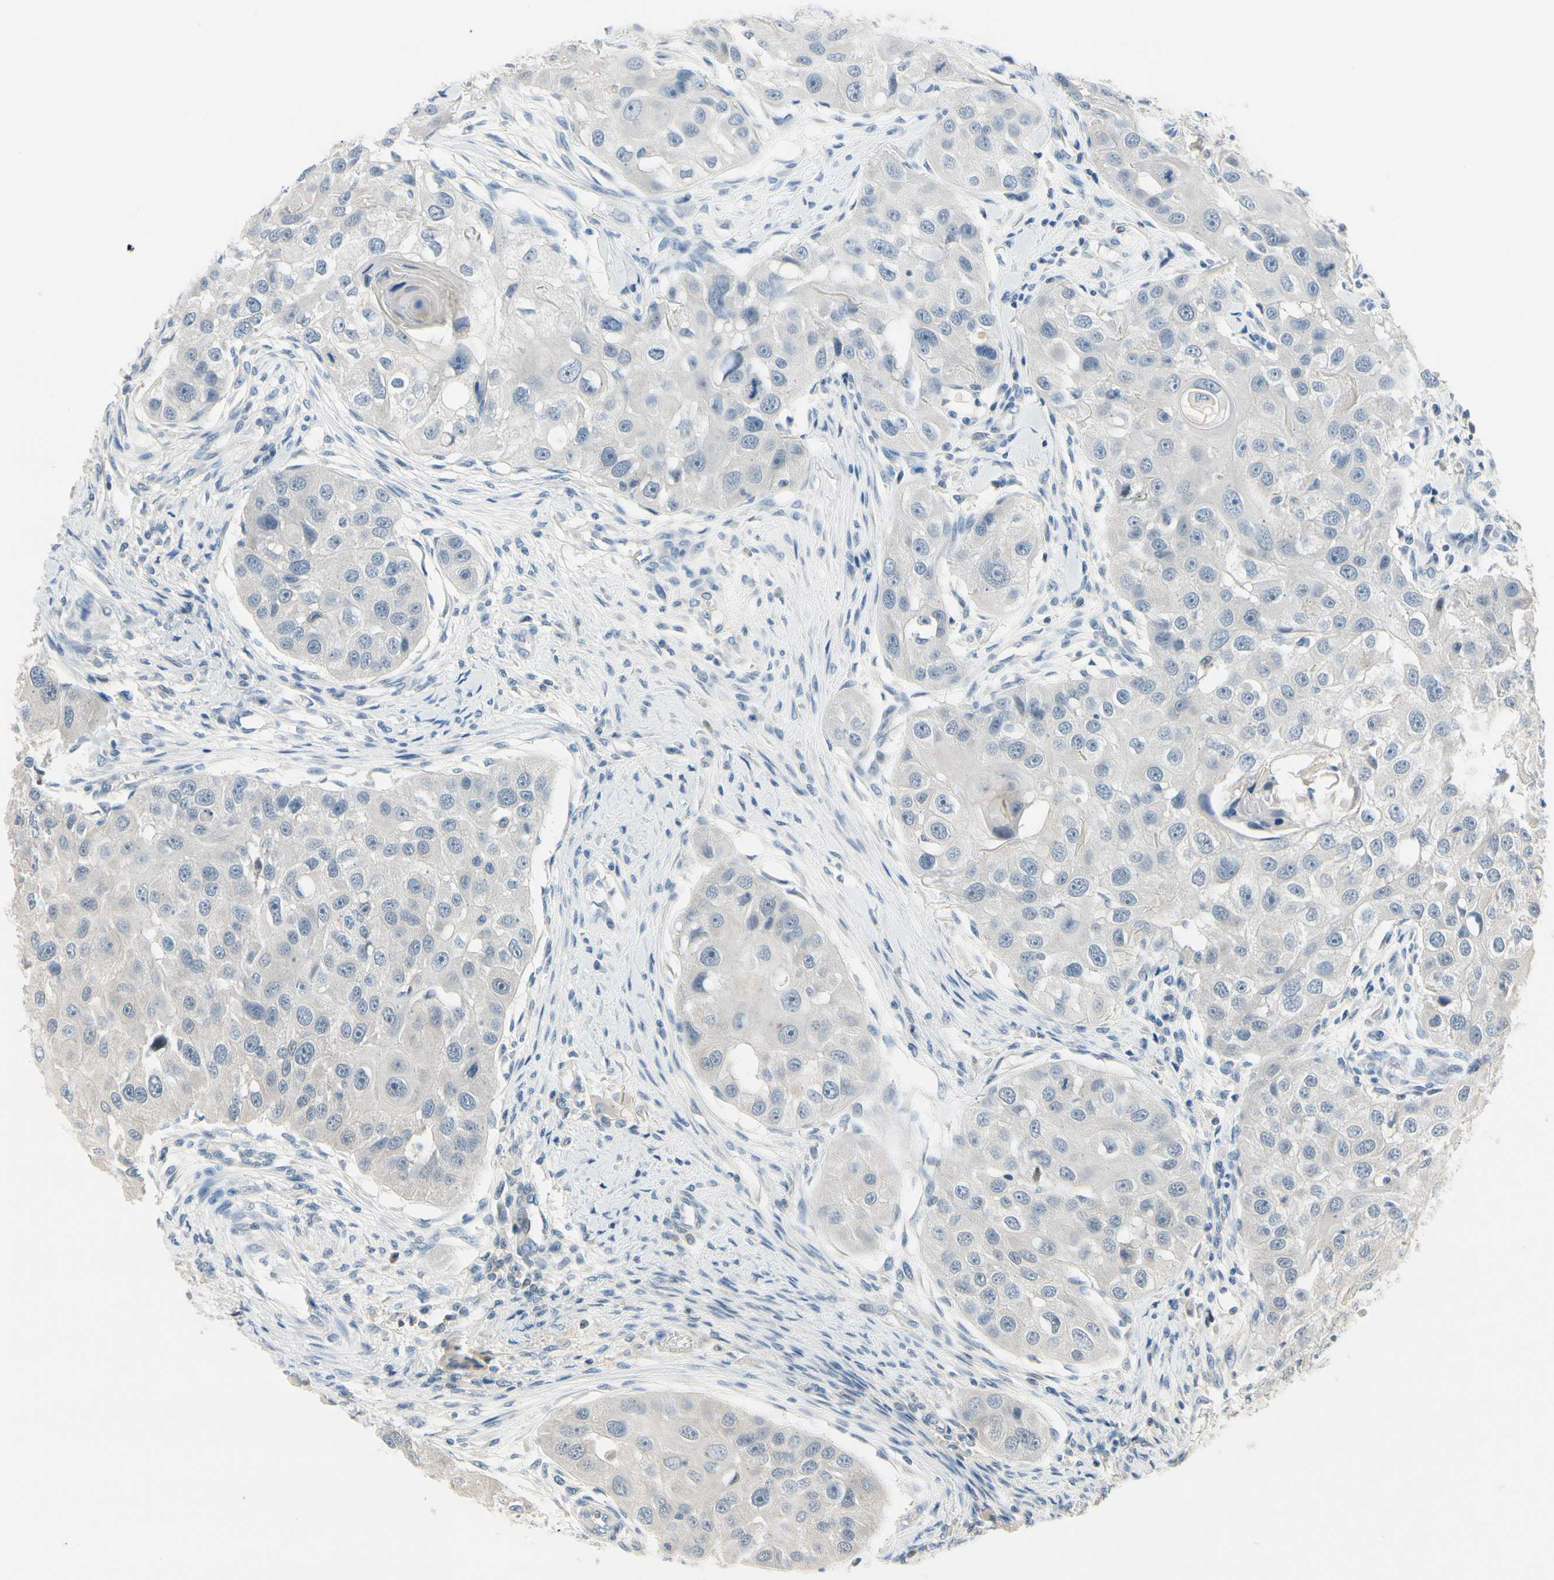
{"staining": {"intensity": "negative", "quantity": "none", "location": "none"}, "tissue": "head and neck cancer", "cell_type": "Tumor cells", "image_type": "cancer", "snomed": [{"axis": "morphology", "description": "Normal tissue, NOS"}, {"axis": "morphology", "description": "Squamous cell carcinoma, NOS"}, {"axis": "topography", "description": "Skeletal muscle"}, {"axis": "topography", "description": "Head-Neck"}], "caption": "Immunohistochemistry image of human head and neck squamous cell carcinoma stained for a protein (brown), which shows no expression in tumor cells. (Brightfield microscopy of DAB IHC at high magnification).", "gene": "SLC27A6", "patient": {"sex": "male", "age": 51}}